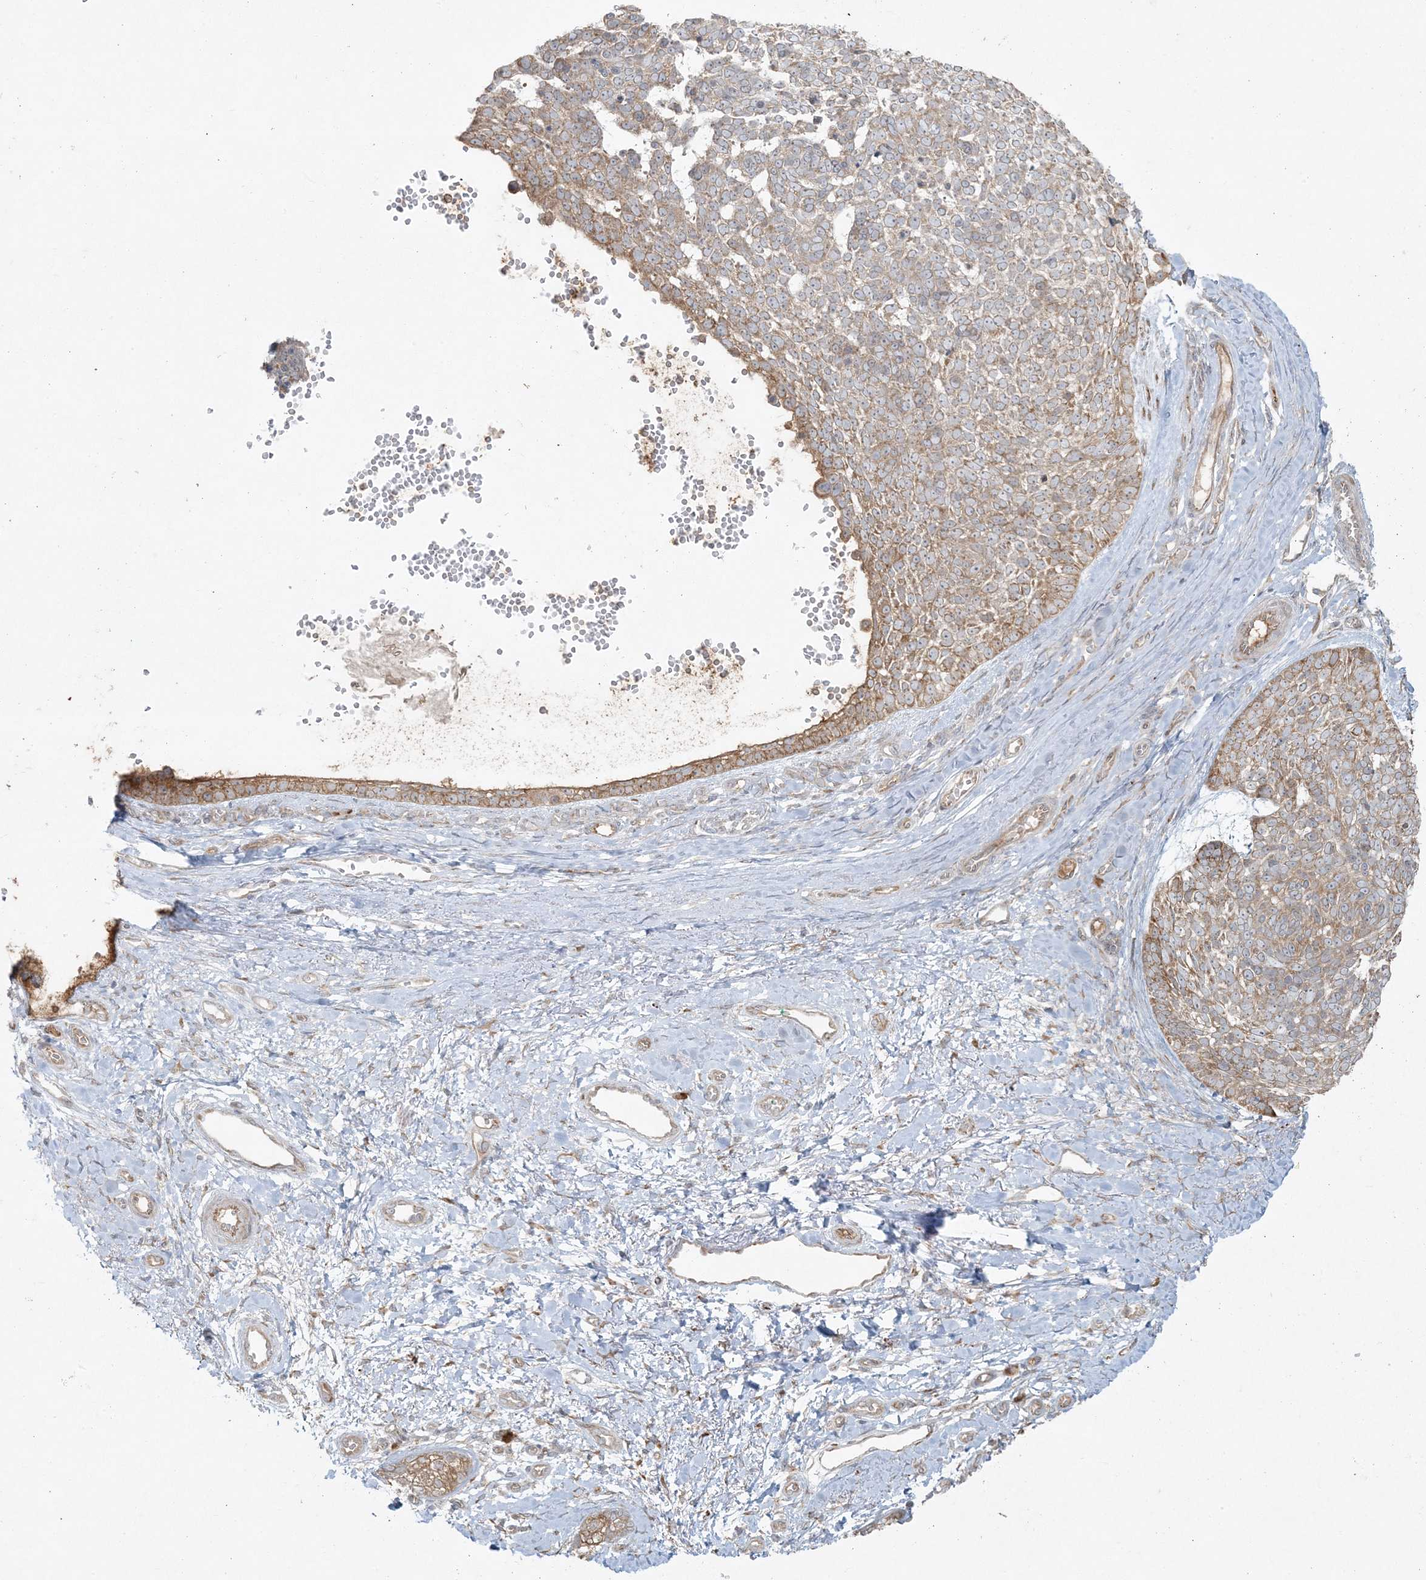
{"staining": {"intensity": "moderate", "quantity": ">75%", "location": "cytoplasmic/membranous"}, "tissue": "skin cancer", "cell_type": "Tumor cells", "image_type": "cancer", "snomed": [{"axis": "morphology", "description": "Basal cell carcinoma"}, {"axis": "topography", "description": "Skin"}], "caption": "Immunohistochemistry of skin cancer exhibits medium levels of moderate cytoplasmic/membranous expression in approximately >75% of tumor cells.", "gene": "ZNF263", "patient": {"sex": "female", "age": 81}}